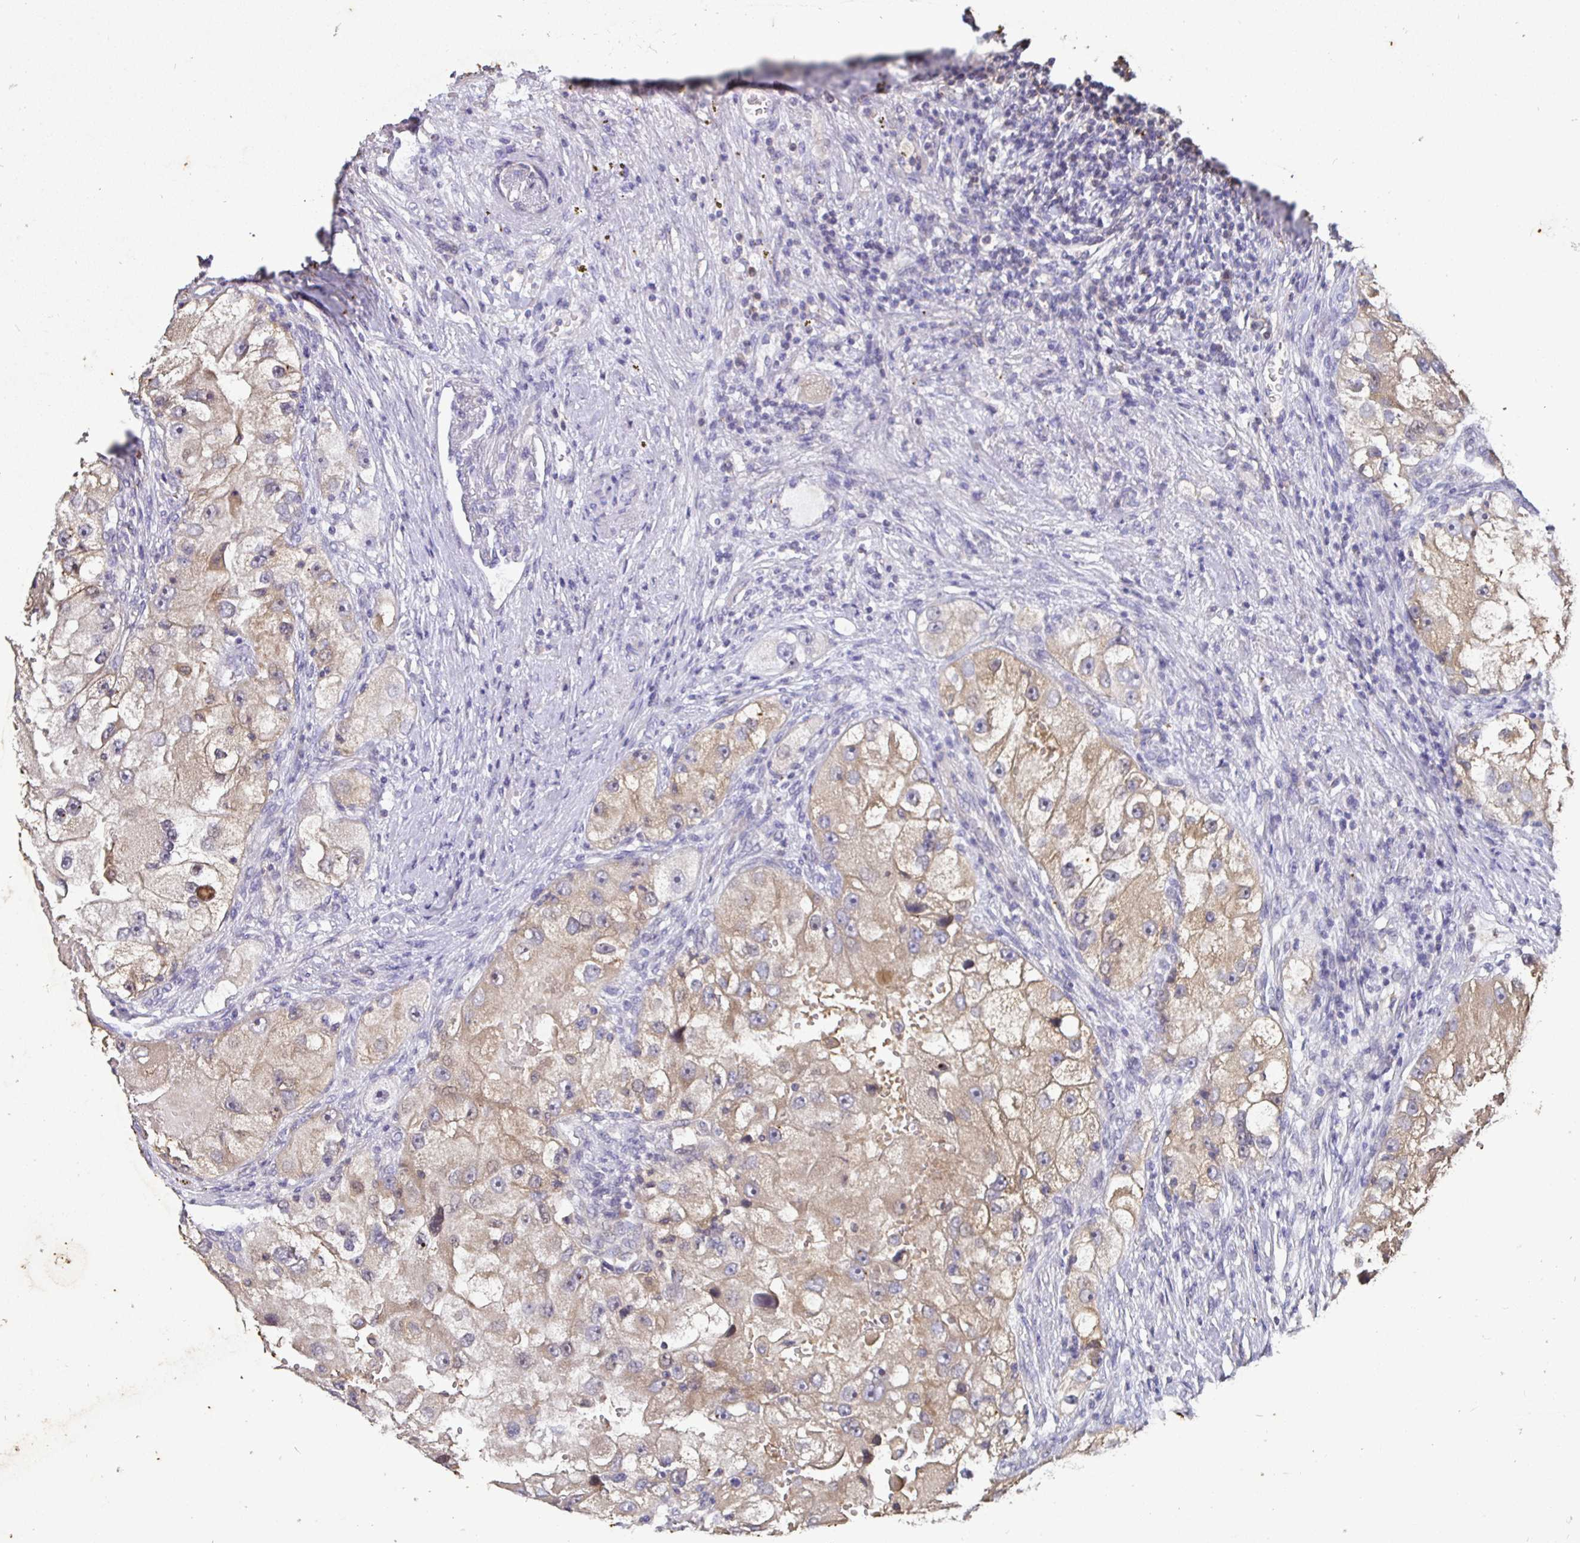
{"staining": {"intensity": "moderate", "quantity": ">75%", "location": "cytoplasmic/membranous"}, "tissue": "renal cancer", "cell_type": "Tumor cells", "image_type": "cancer", "snomed": [{"axis": "morphology", "description": "Adenocarcinoma, NOS"}, {"axis": "topography", "description": "Kidney"}], "caption": "Immunohistochemistry micrograph of neoplastic tissue: human renal cancer (adenocarcinoma) stained using immunohistochemistry (IHC) shows medium levels of moderate protein expression localized specifically in the cytoplasmic/membranous of tumor cells, appearing as a cytoplasmic/membranous brown color.", "gene": "SHISA4", "patient": {"sex": "male", "age": 63}}